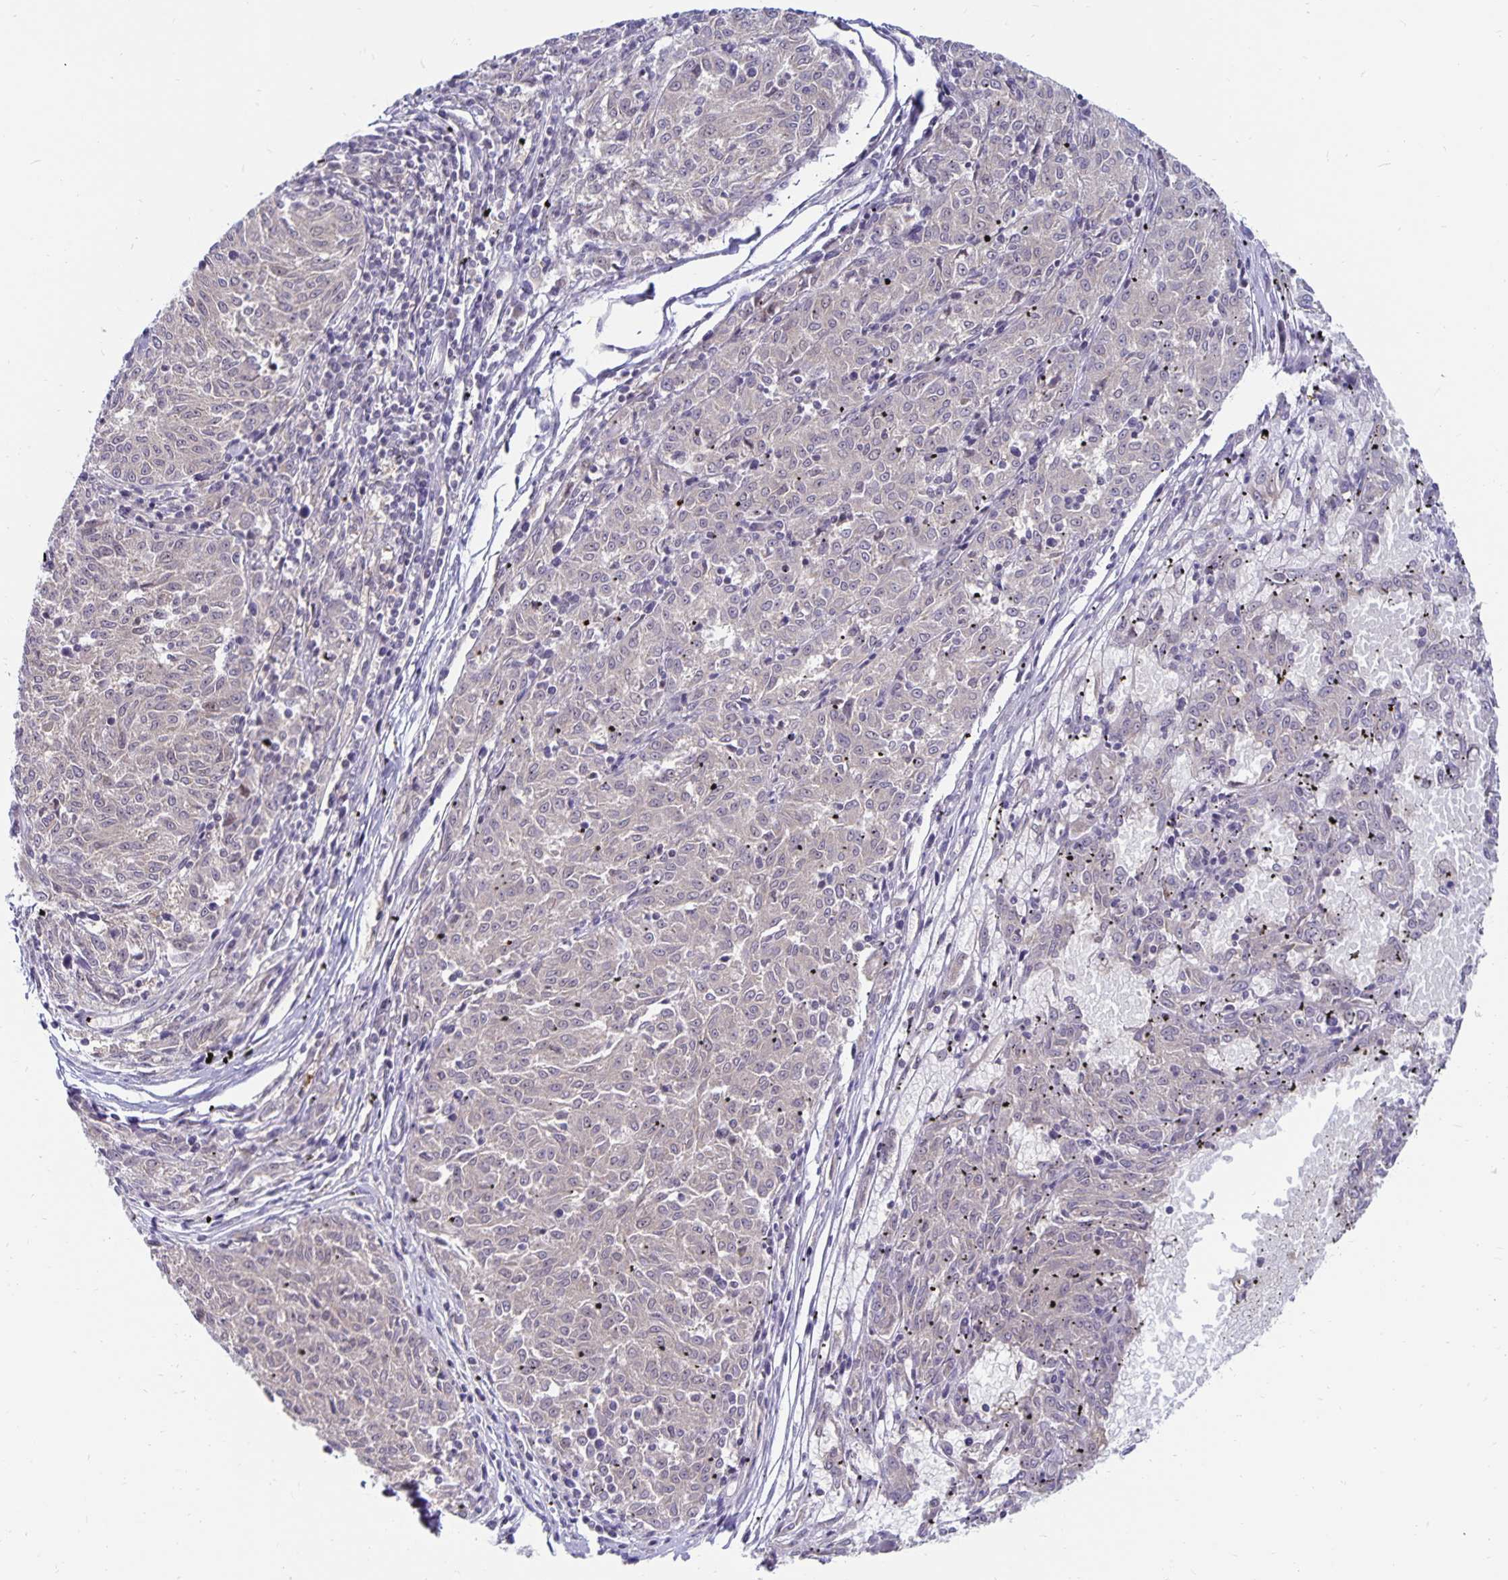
{"staining": {"intensity": "negative", "quantity": "none", "location": "none"}, "tissue": "melanoma", "cell_type": "Tumor cells", "image_type": "cancer", "snomed": [{"axis": "morphology", "description": "Malignant melanoma, NOS"}, {"axis": "topography", "description": "Skin"}], "caption": "This is an IHC image of melanoma. There is no staining in tumor cells.", "gene": "EXOC6B", "patient": {"sex": "female", "age": 72}}